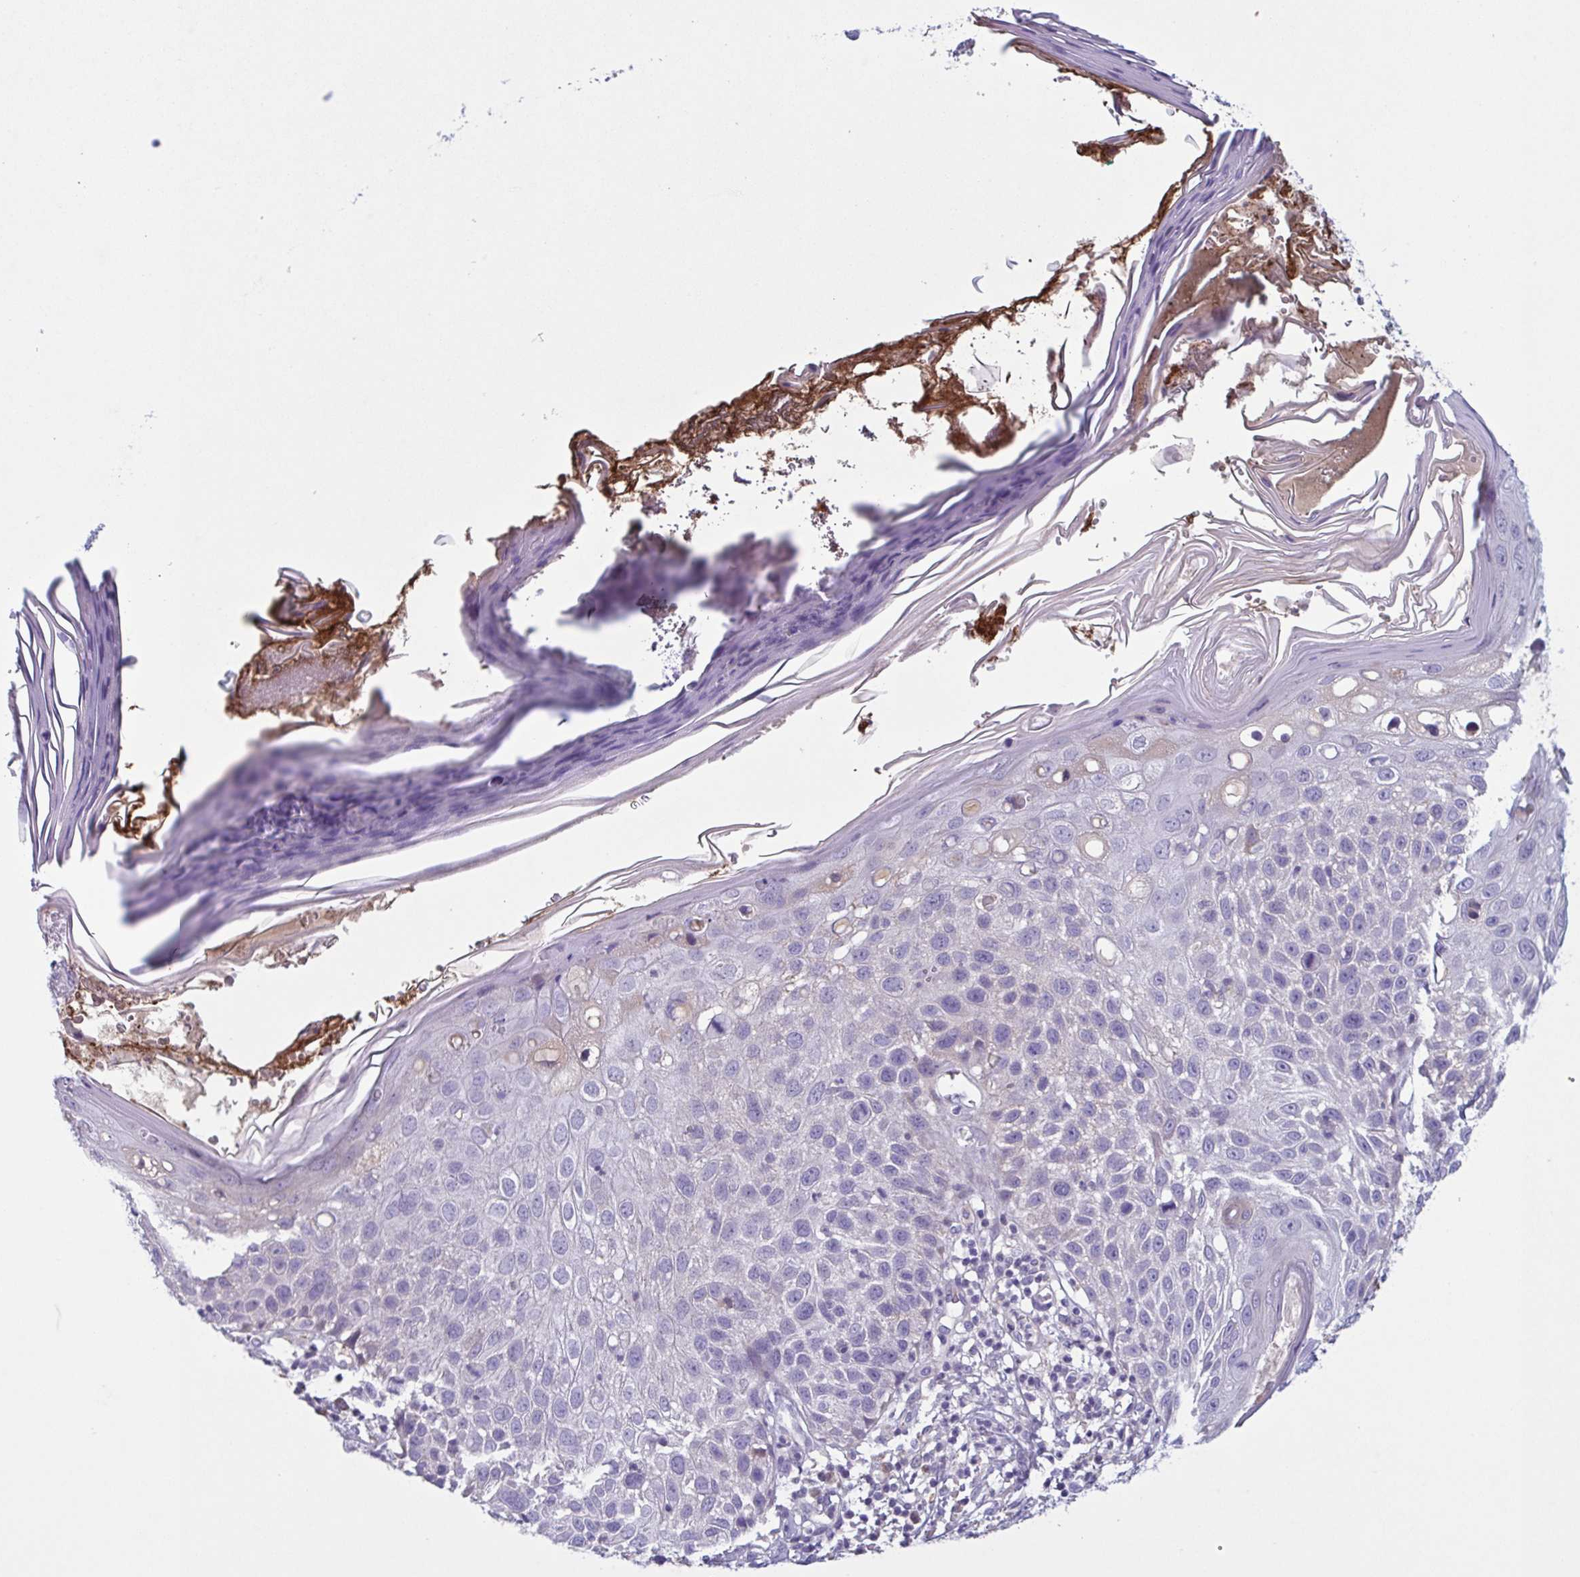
{"staining": {"intensity": "negative", "quantity": "none", "location": "none"}, "tissue": "skin cancer", "cell_type": "Tumor cells", "image_type": "cancer", "snomed": [{"axis": "morphology", "description": "Squamous cell carcinoma, NOS"}, {"axis": "topography", "description": "Skin"}], "caption": "Skin cancer (squamous cell carcinoma) stained for a protein using immunohistochemistry displays no positivity tumor cells.", "gene": "F13B", "patient": {"sex": "female", "age": 87}}